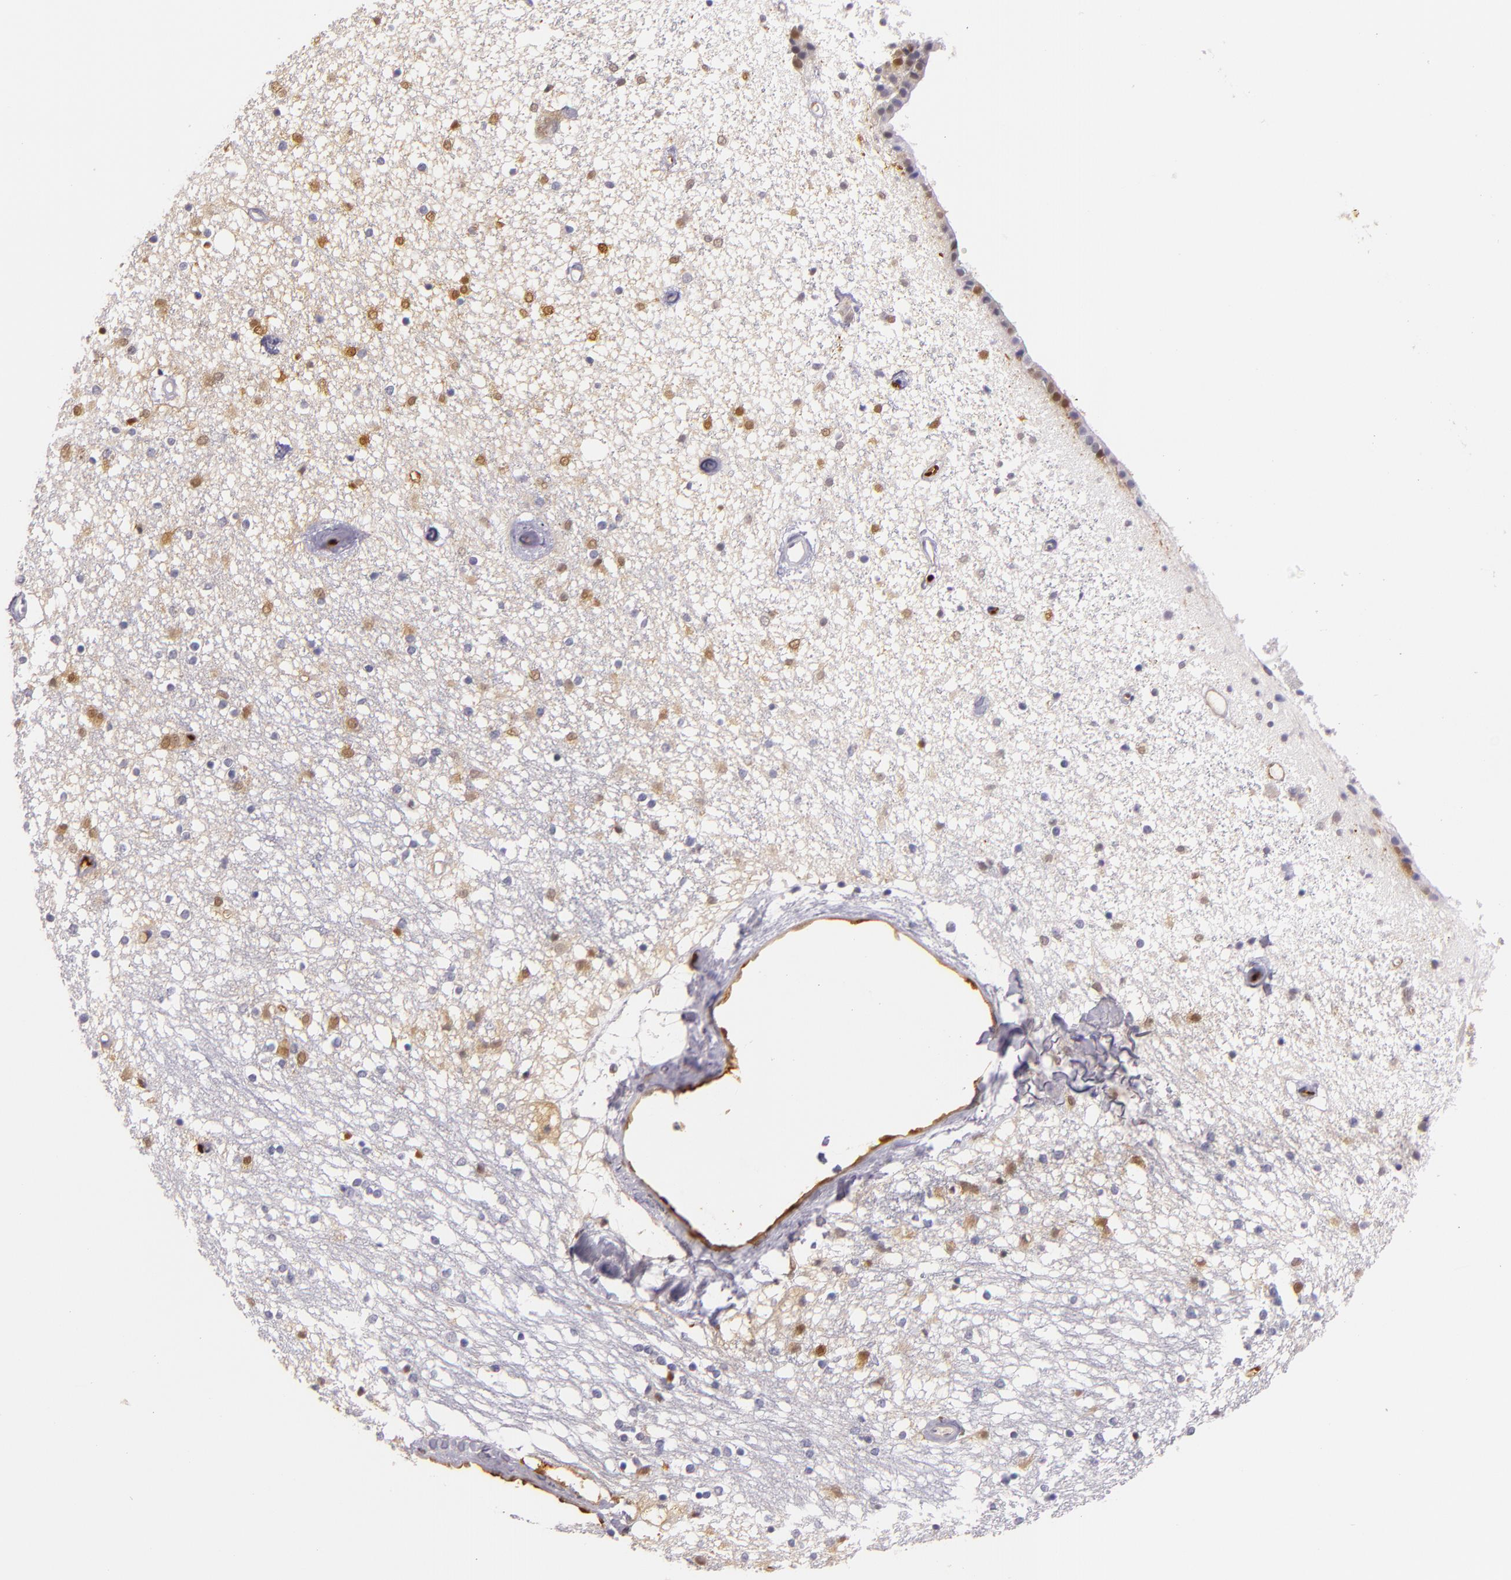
{"staining": {"intensity": "moderate", "quantity": "25%-75%", "location": "nuclear"}, "tissue": "caudate", "cell_type": "Glial cells", "image_type": "normal", "snomed": [{"axis": "morphology", "description": "Normal tissue, NOS"}, {"axis": "topography", "description": "Lateral ventricle wall"}], "caption": "Protein positivity by immunohistochemistry (IHC) exhibits moderate nuclear positivity in about 25%-75% of glial cells in unremarkable caudate. (DAB = brown stain, brightfield microscopy at high magnification).", "gene": "MT1A", "patient": {"sex": "female", "age": 54}}